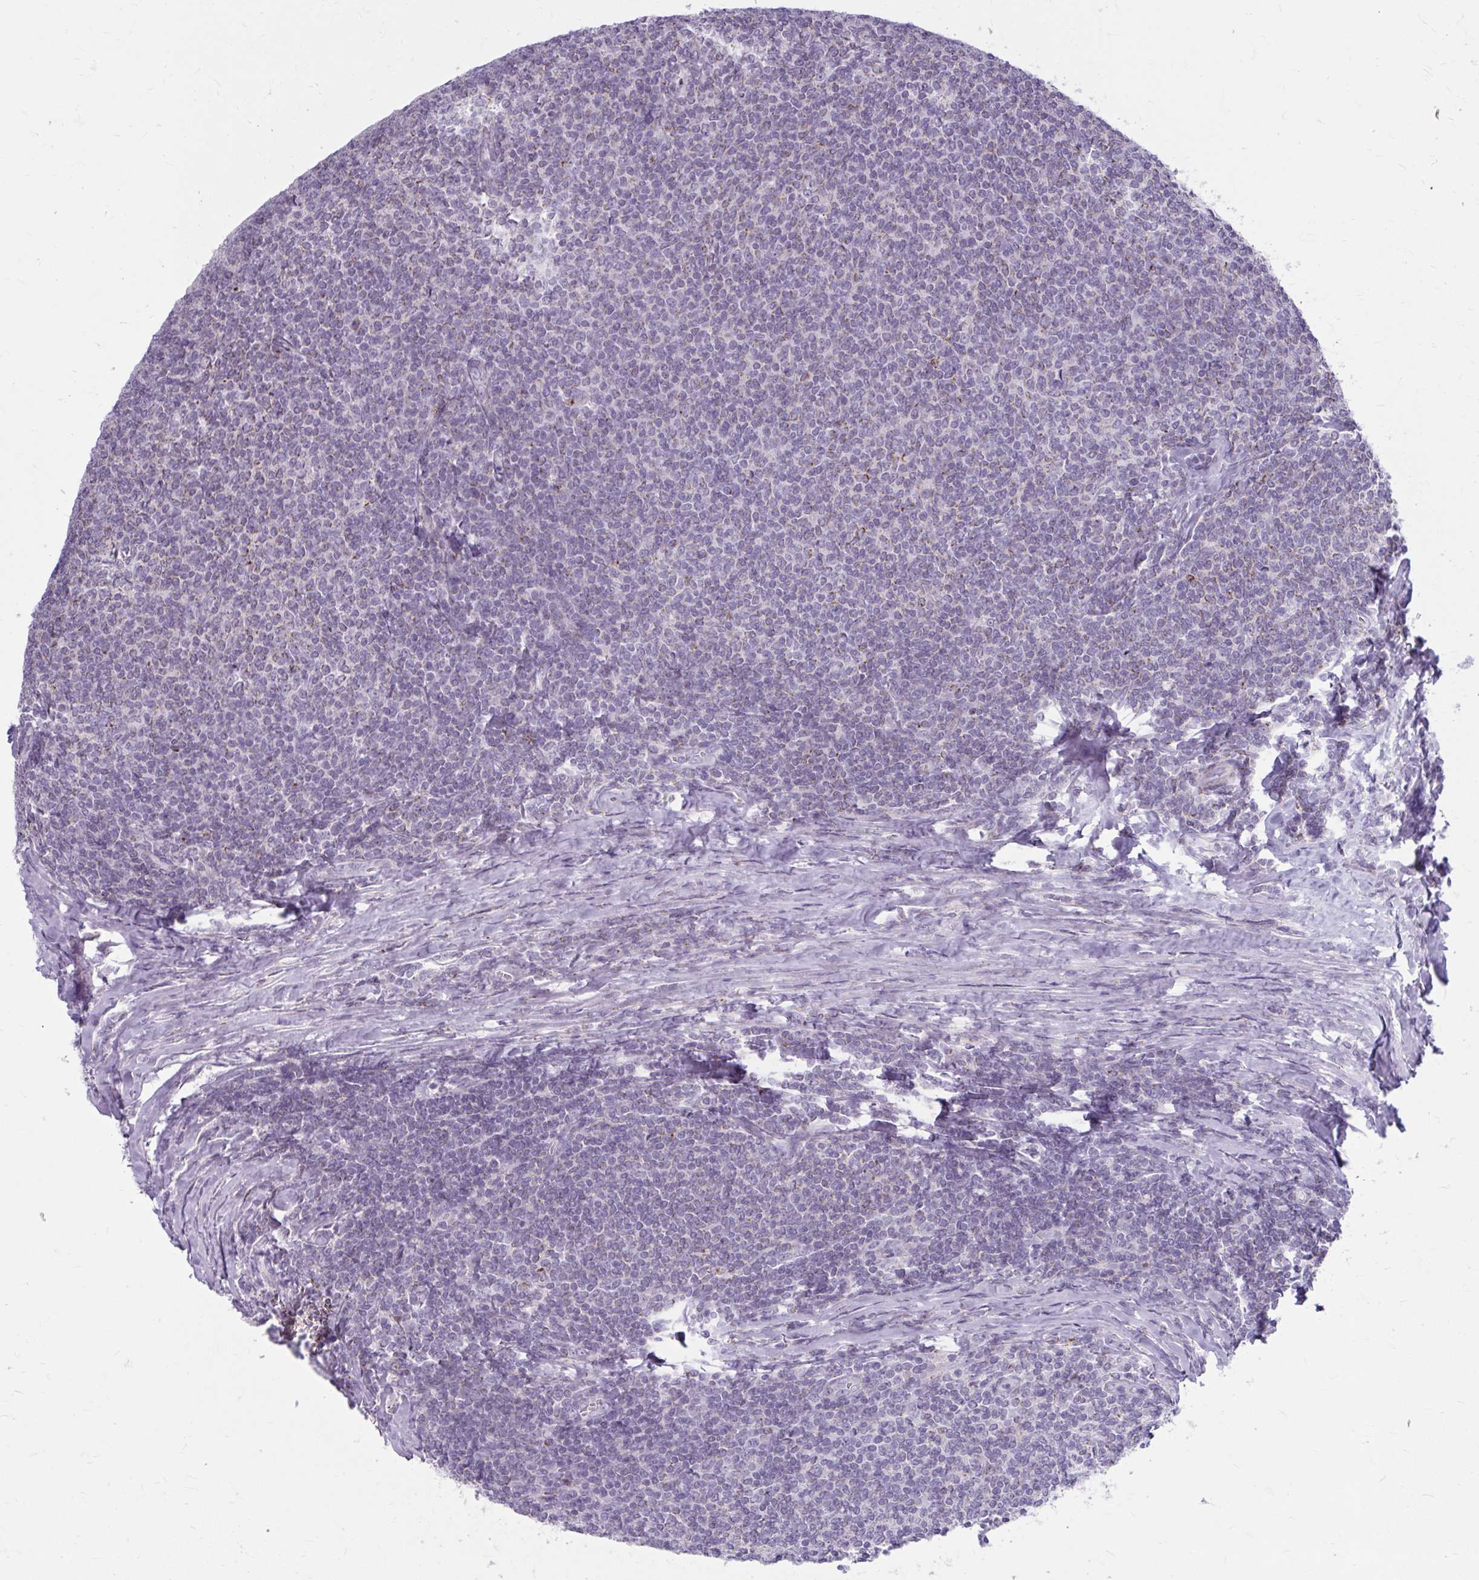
{"staining": {"intensity": "moderate", "quantity": "<25%", "location": "cytoplasmic/membranous"}, "tissue": "lymphoma", "cell_type": "Tumor cells", "image_type": "cancer", "snomed": [{"axis": "morphology", "description": "Malignant lymphoma, non-Hodgkin's type, Low grade"}, {"axis": "topography", "description": "Lymph node"}], "caption": "The histopathology image exhibits a brown stain indicating the presence of a protein in the cytoplasmic/membranous of tumor cells in lymphoma.", "gene": "MSMO1", "patient": {"sex": "male", "age": 52}}